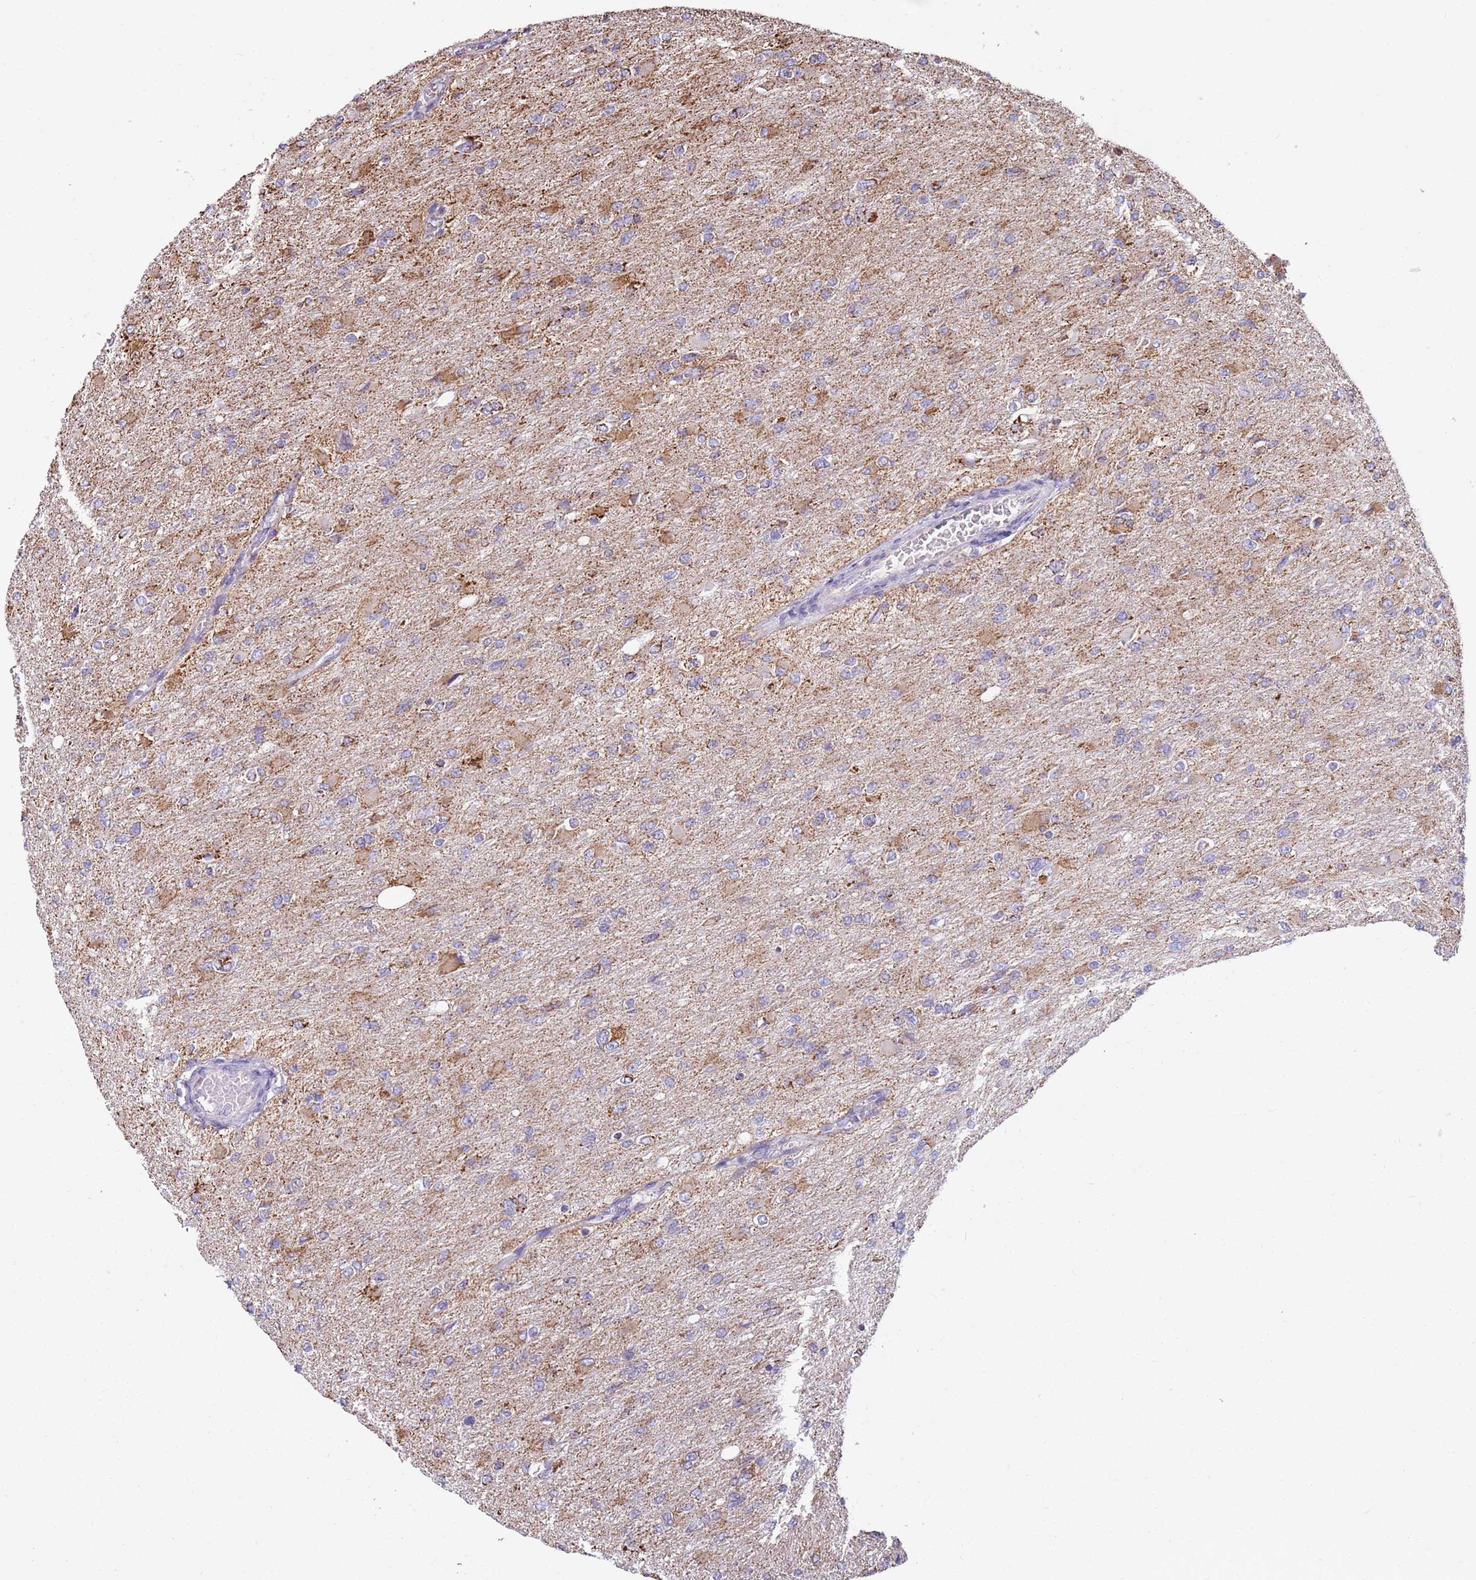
{"staining": {"intensity": "moderate", "quantity": "<25%", "location": "cytoplasmic/membranous"}, "tissue": "glioma", "cell_type": "Tumor cells", "image_type": "cancer", "snomed": [{"axis": "morphology", "description": "Glioma, malignant, High grade"}, {"axis": "topography", "description": "Cerebral cortex"}], "caption": "A brown stain highlights moderate cytoplasmic/membranous staining of a protein in human malignant glioma (high-grade) tumor cells. The protein of interest is shown in brown color, while the nuclei are stained blue.", "gene": "TTLL1", "patient": {"sex": "female", "age": 36}}